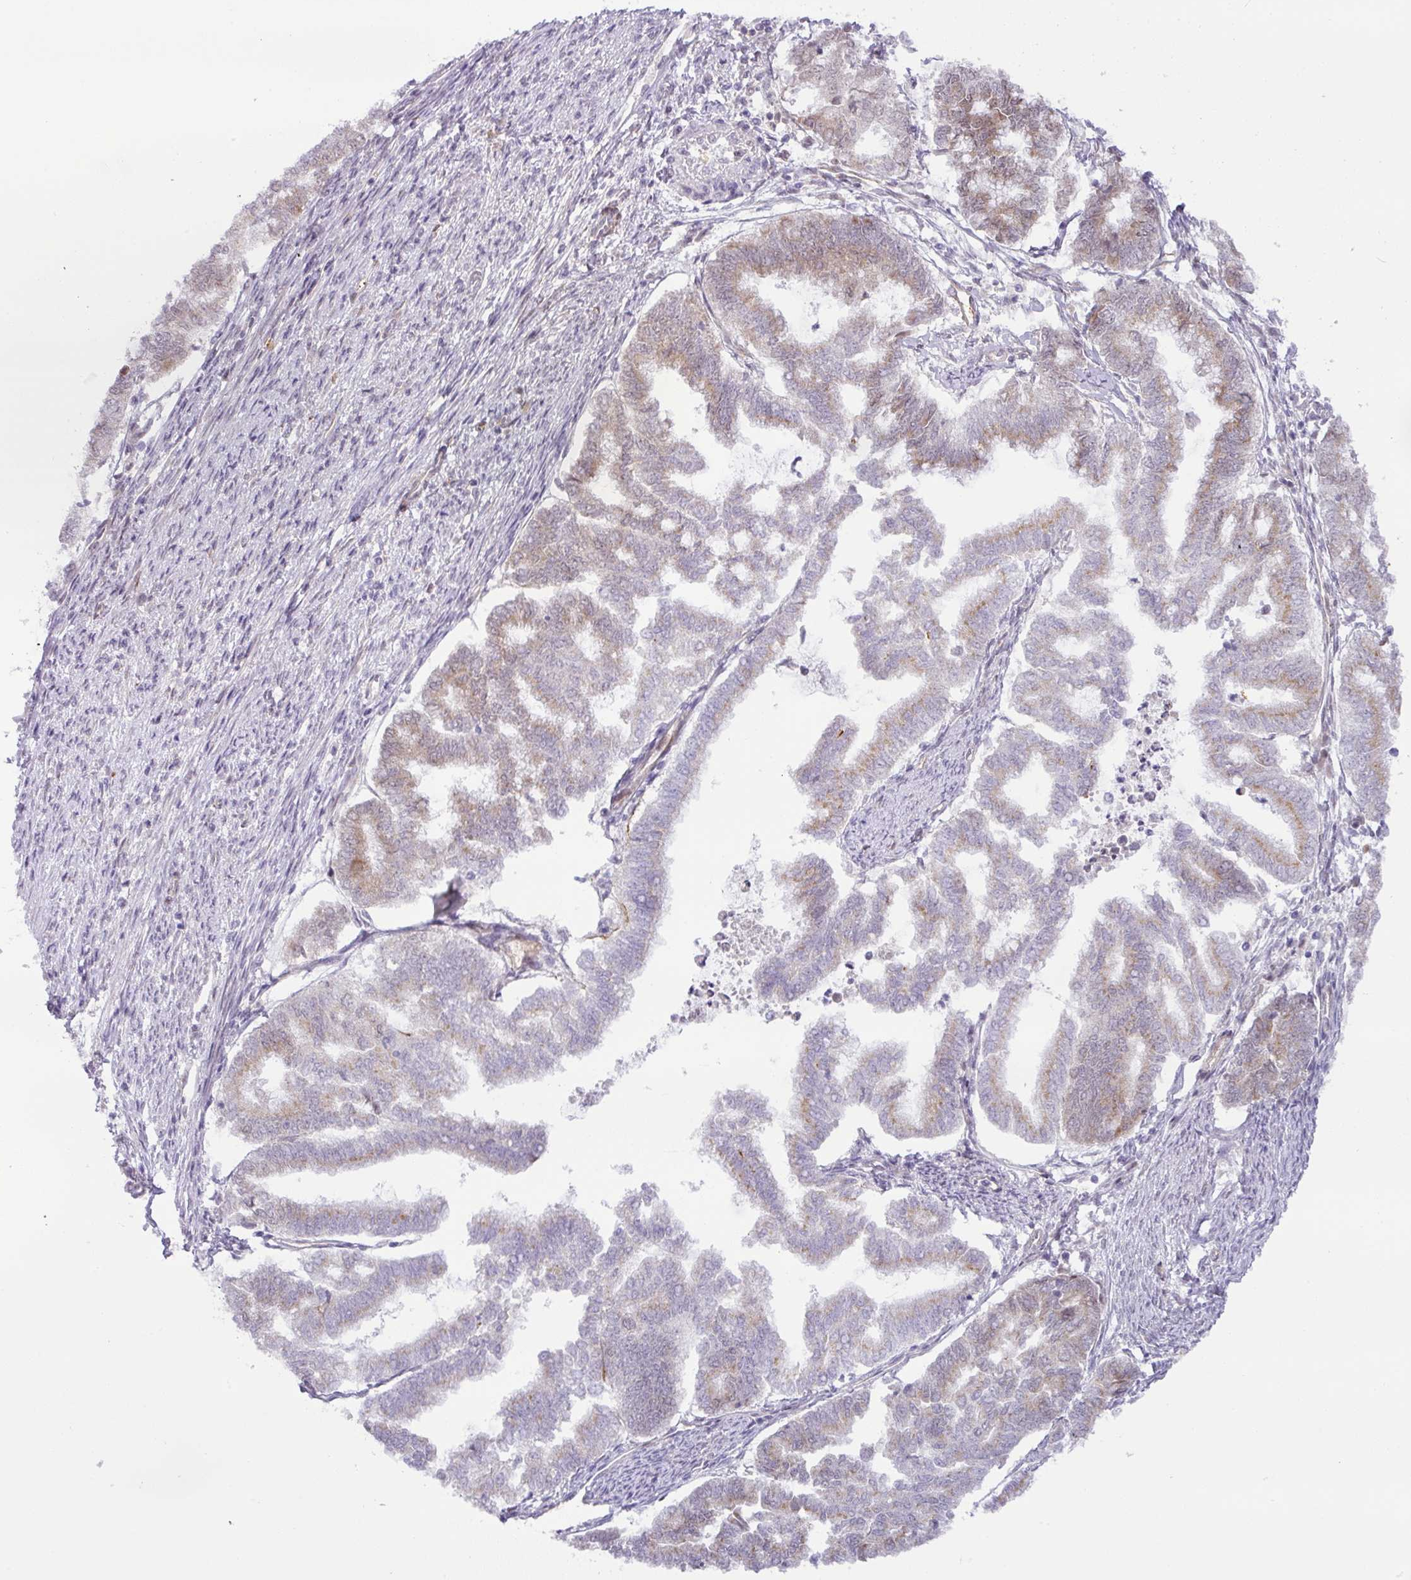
{"staining": {"intensity": "weak", "quantity": "25%-75%", "location": "cytoplasmic/membranous"}, "tissue": "endometrial cancer", "cell_type": "Tumor cells", "image_type": "cancer", "snomed": [{"axis": "morphology", "description": "Adenocarcinoma, NOS"}, {"axis": "topography", "description": "Endometrium"}], "caption": "Tumor cells exhibit weak cytoplasmic/membranous staining in about 25%-75% of cells in adenocarcinoma (endometrial).", "gene": "PARP2", "patient": {"sex": "female", "age": 79}}